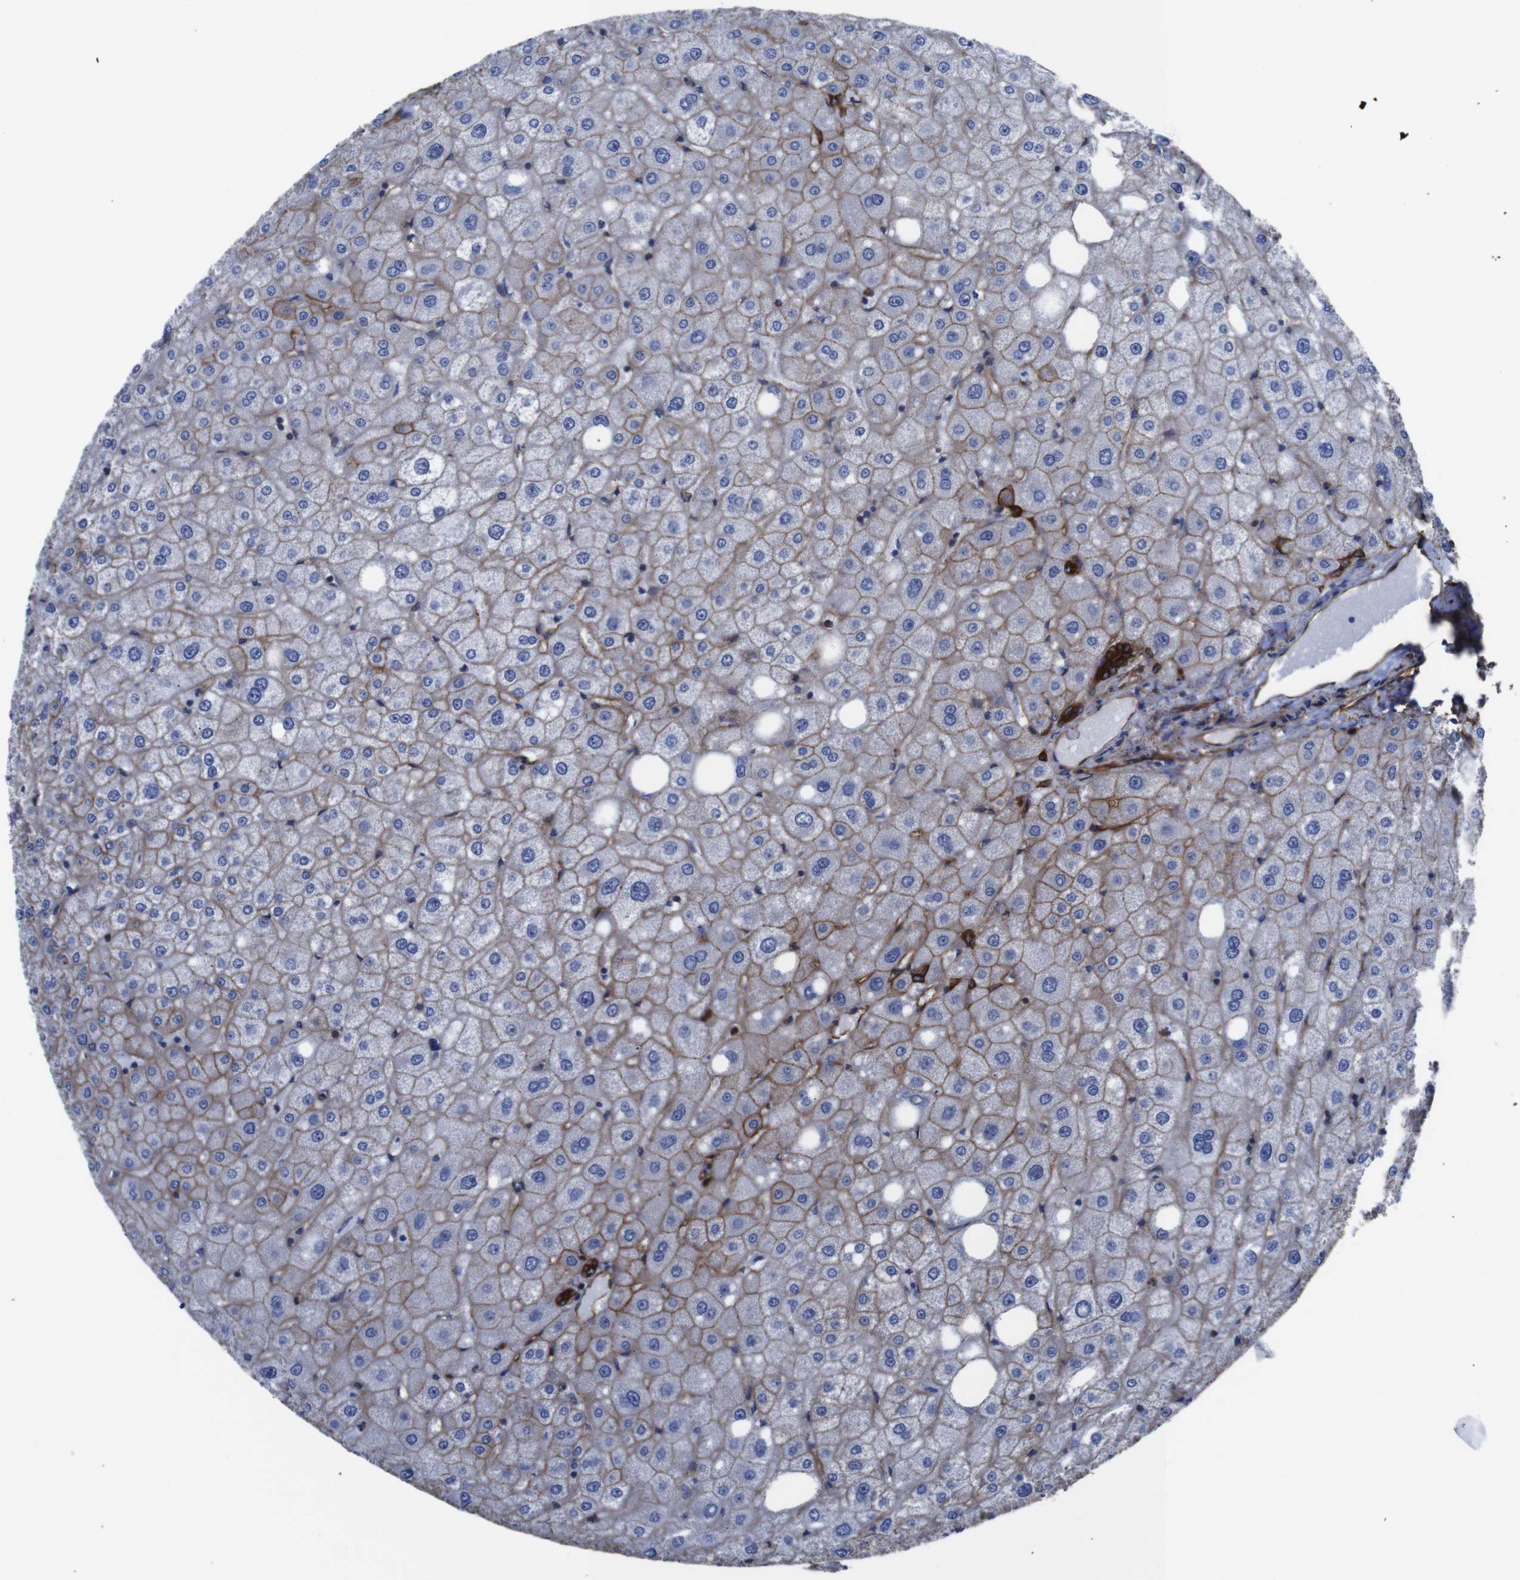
{"staining": {"intensity": "moderate", "quantity": ">75%", "location": "cytoplasmic/membranous"}, "tissue": "liver", "cell_type": "Cholangiocytes", "image_type": "normal", "snomed": [{"axis": "morphology", "description": "Normal tissue, NOS"}, {"axis": "topography", "description": "Liver"}], "caption": "Moderate cytoplasmic/membranous staining for a protein is seen in approximately >75% of cholangiocytes of unremarkable liver using IHC.", "gene": "SPTBN1", "patient": {"sex": "male", "age": 73}}